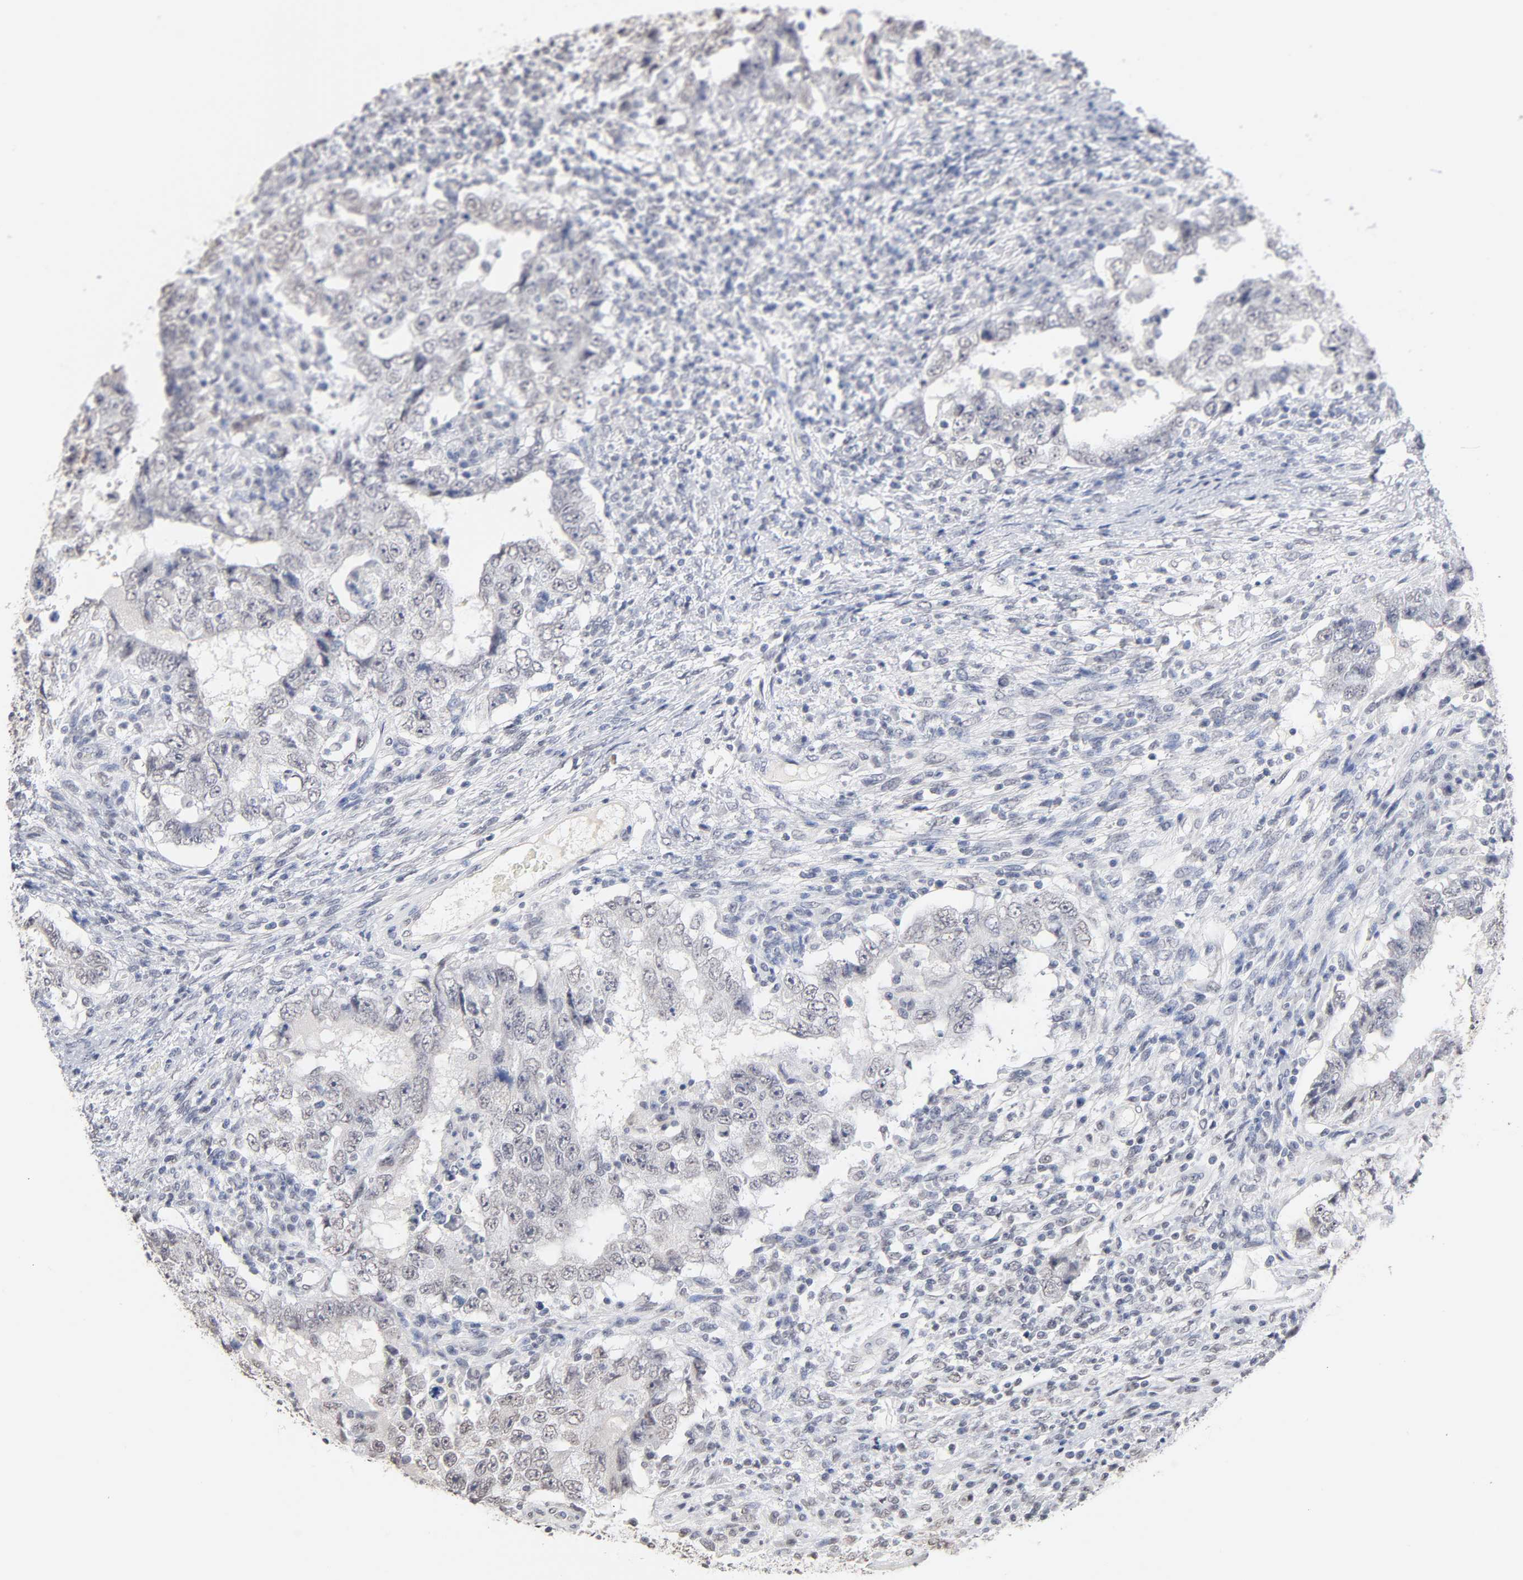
{"staining": {"intensity": "weak", "quantity": "<25%", "location": "cytoplasmic/membranous,nuclear"}, "tissue": "testis cancer", "cell_type": "Tumor cells", "image_type": "cancer", "snomed": [{"axis": "morphology", "description": "Carcinoma, Embryonal, NOS"}, {"axis": "topography", "description": "Testis"}], "caption": "This is an immunohistochemistry (IHC) micrograph of testis embryonal carcinoma. There is no positivity in tumor cells.", "gene": "CRABP2", "patient": {"sex": "male", "age": 26}}